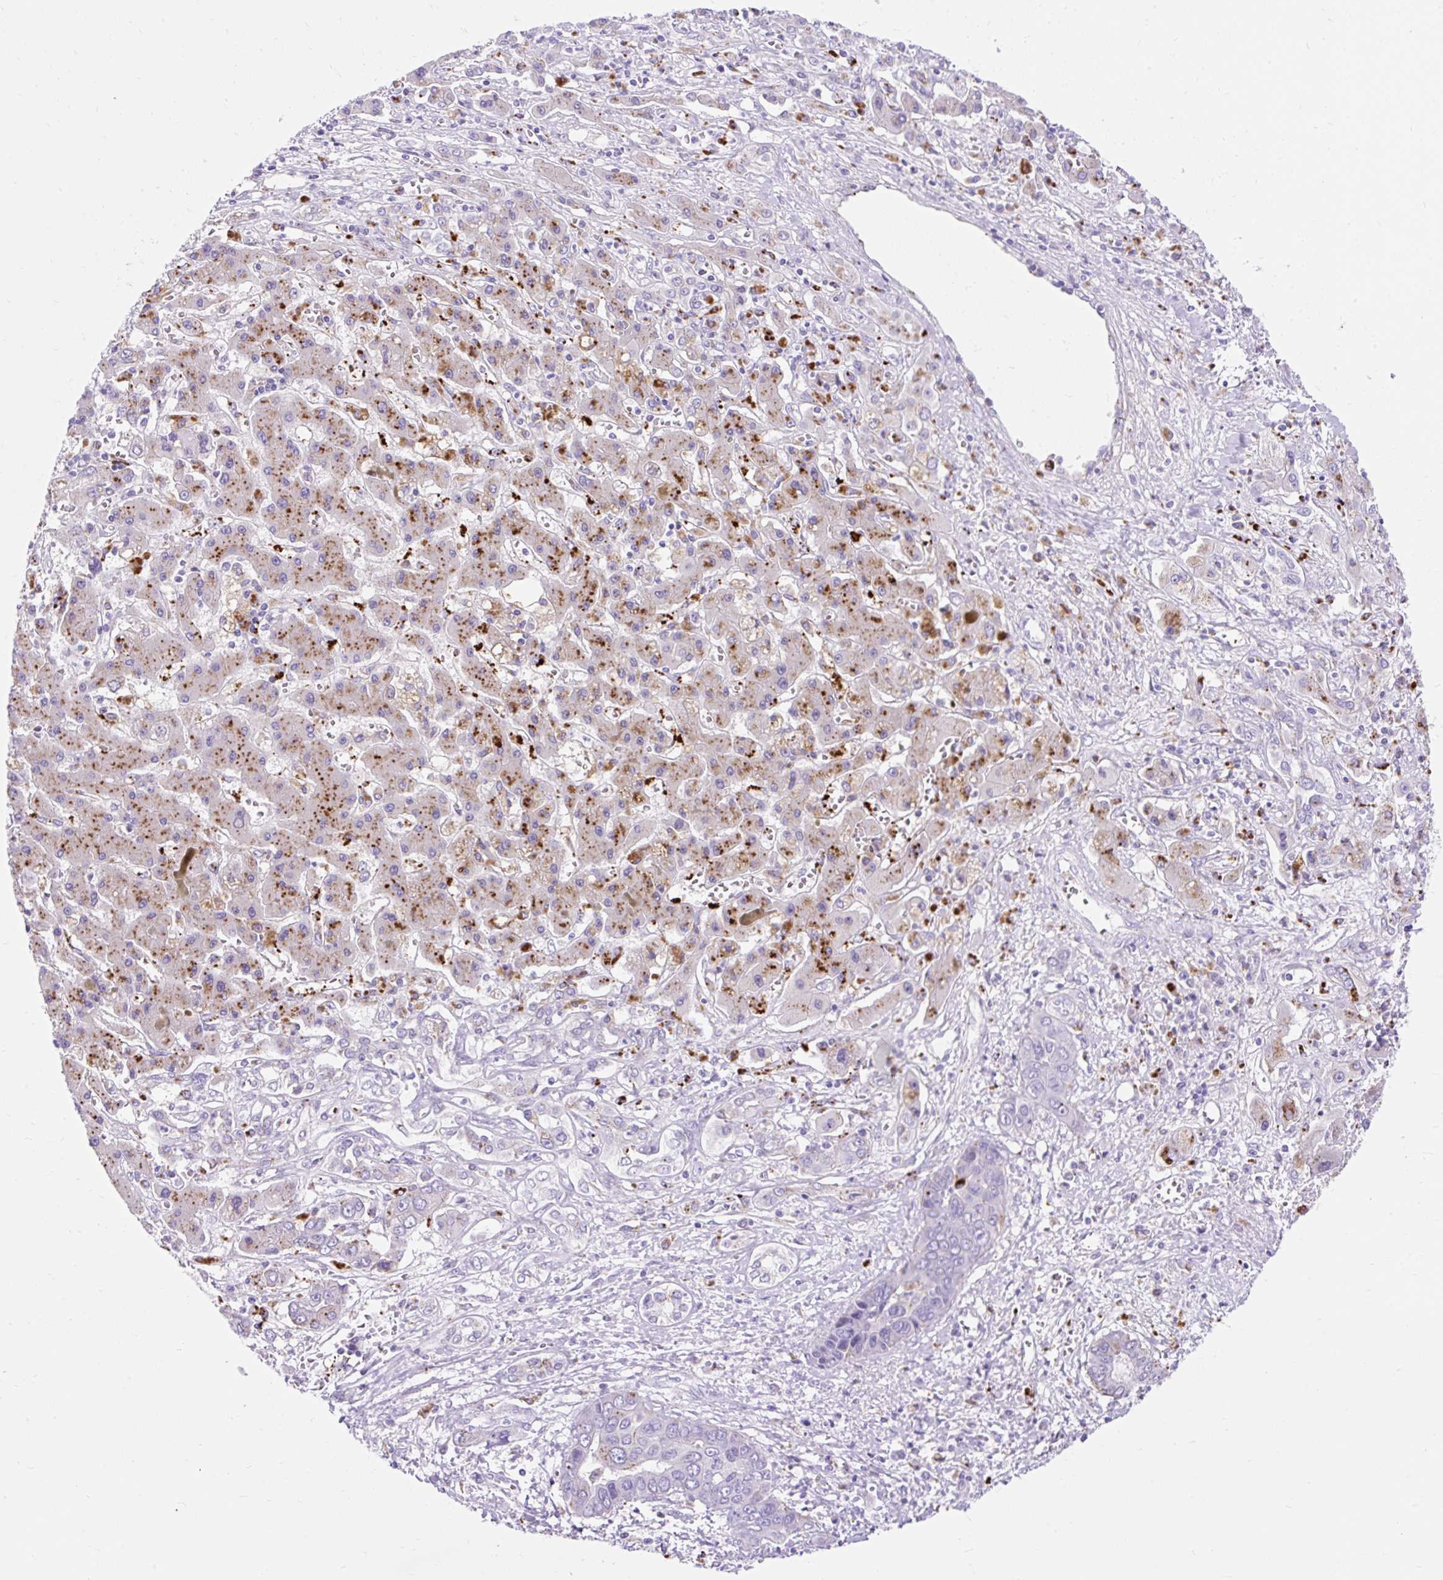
{"staining": {"intensity": "moderate", "quantity": "<25%", "location": "cytoplasmic/membranous"}, "tissue": "liver cancer", "cell_type": "Tumor cells", "image_type": "cancer", "snomed": [{"axis": "morphology", "description": "Cholangiocarcinoma"}, {"axis": "topography", "description": "Liver"}], "caption": "An image showing moderate cytoplasmic/membranous positivity in about <25% of tumor cells in liver cholangiocarcinoma, as visualized by brown immunohistochemical staining.", "gene": "HEXB", "patient": {"sex": "male", "age": 67}}